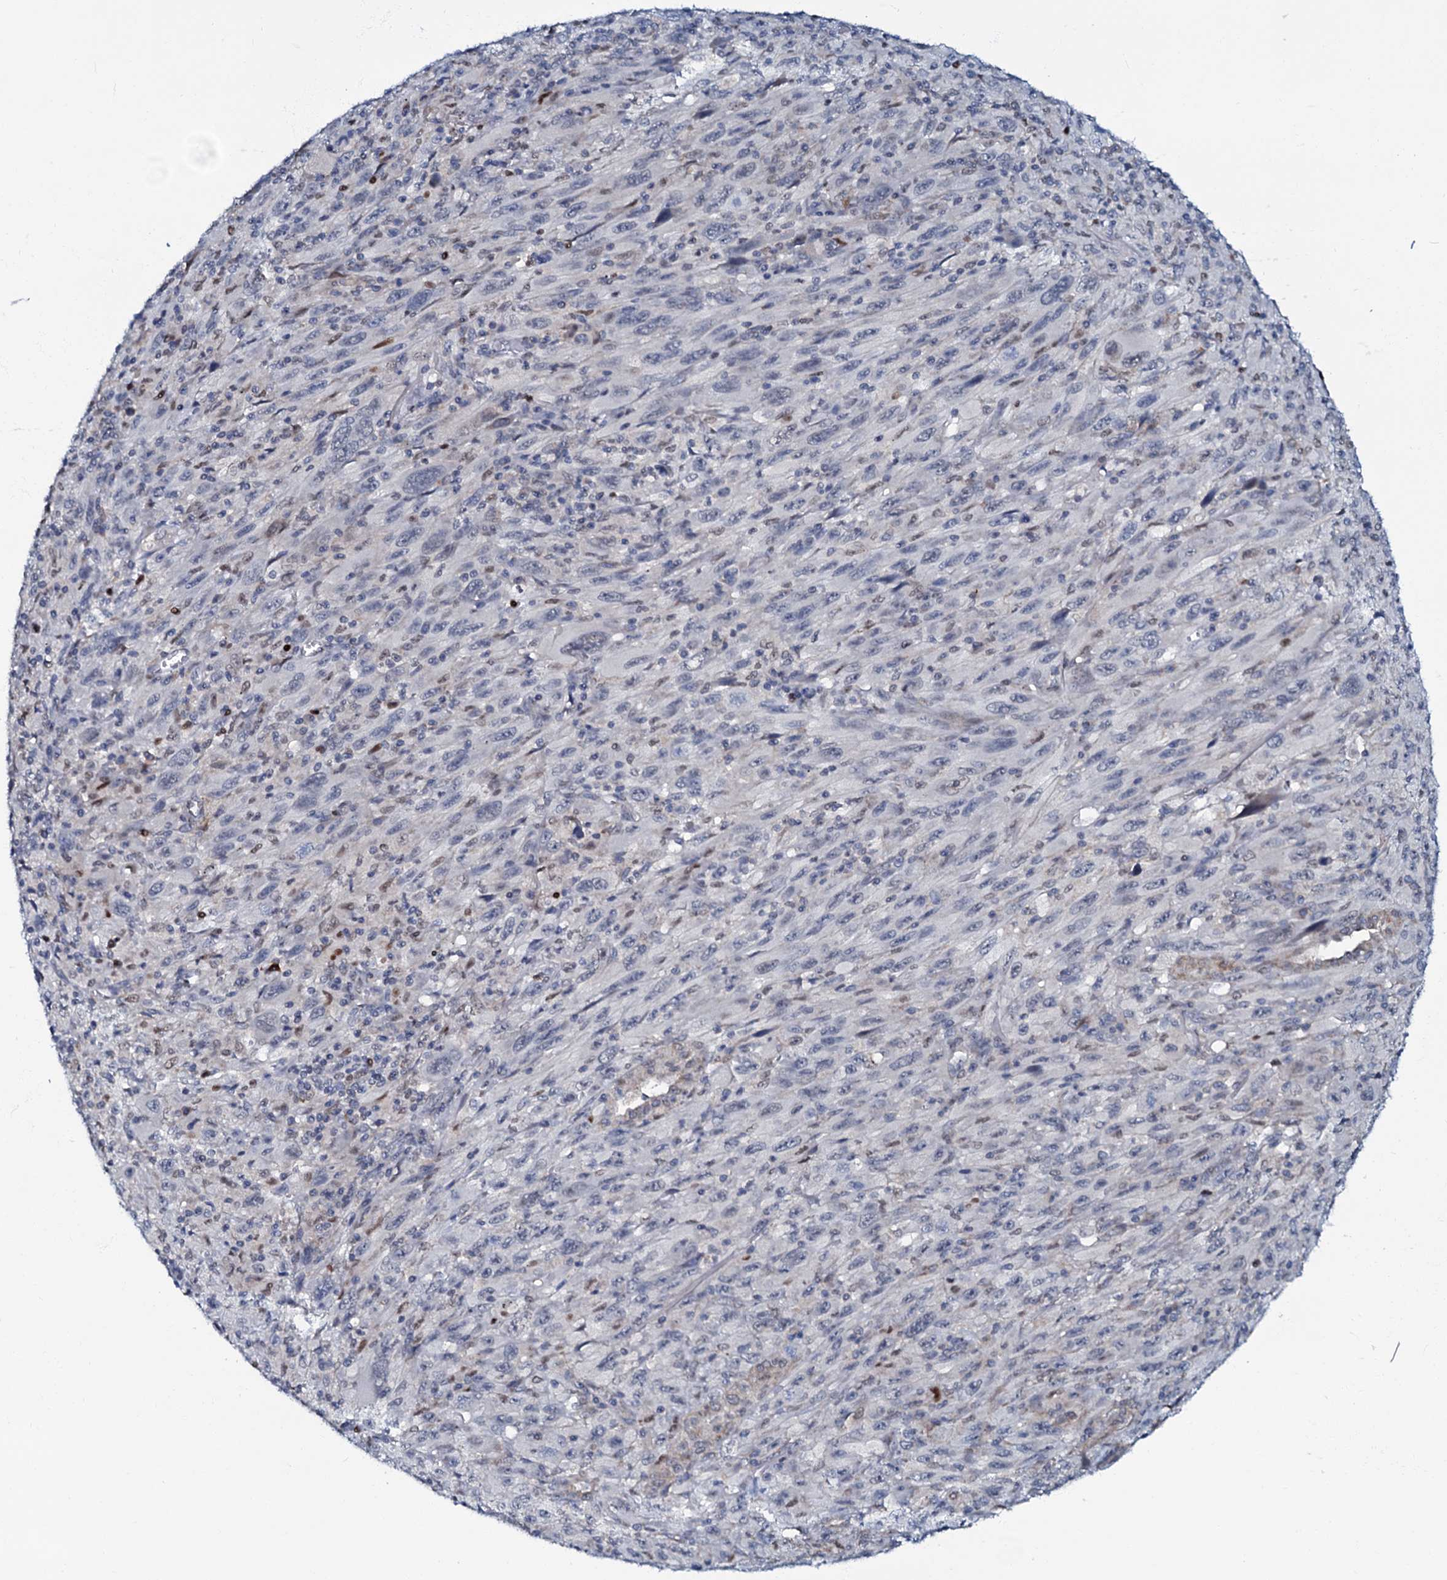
{"staining": {"intensity": "negative", "quantity": "none", "location": "none"}, "tissue": "melanoma", "cell_type": "Tumor cells", "image_type": "cancer", "snomed": [{"axis": "morphology", "description": "Malignant melanoma, Metastatic site"}, {"axis": "topography", "description": "Skin"}], "caption": "IHC histopathology image of melanoma stained for a protein (brown), which shows no positivity in tumor cells. (DAB (3,3'-diaminobenzidine) IHC with hematoxylin counter stain).", "gene": "MRPL51", "patient": {"sex": "female", "age": 56}}